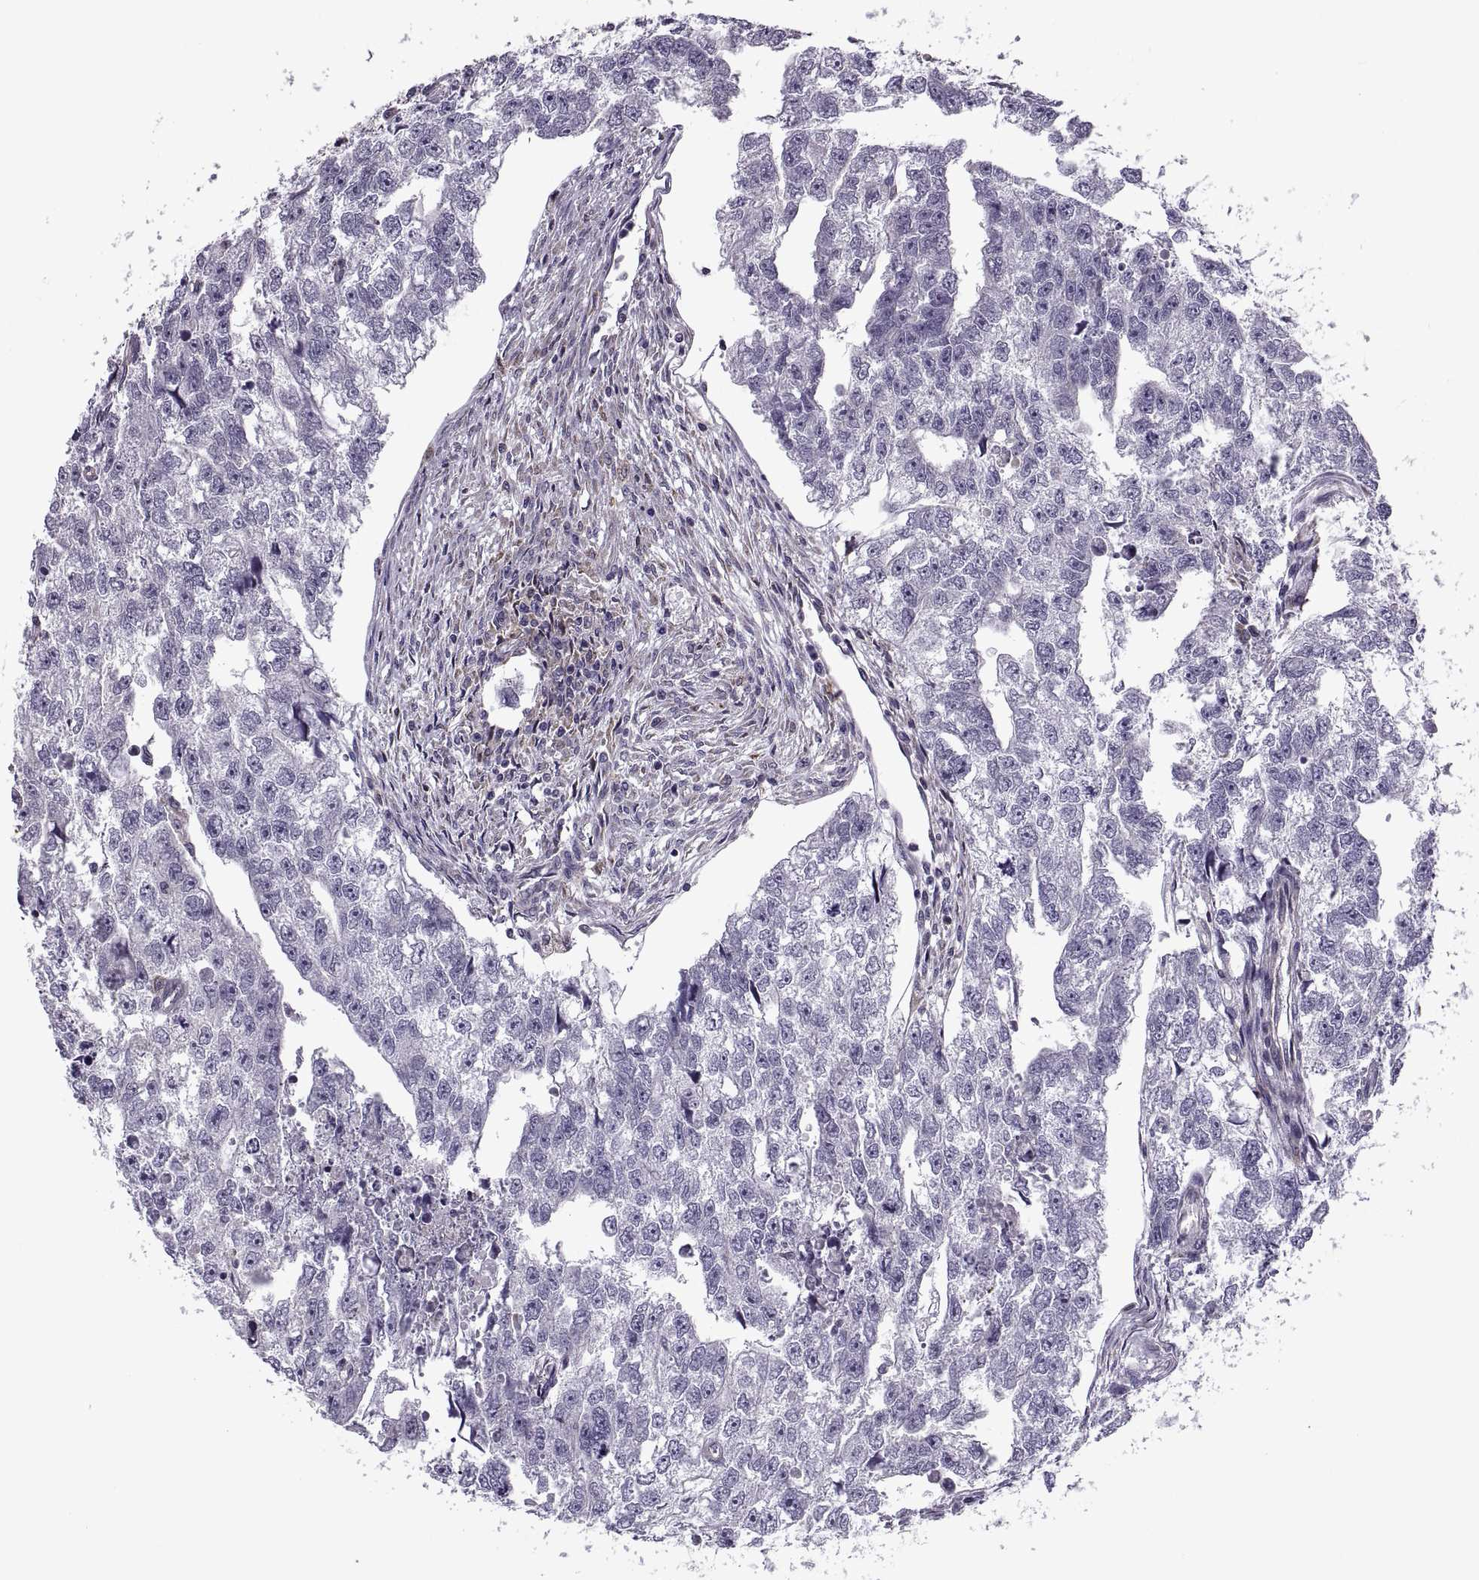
{"staining": {"intensity": "negative", "quantity": "none", "location": "none"}, "tissue": "testis cancer", "cell_type": "Tumor cells", "image_type": "cancer", "snomed": [{"axis": "morphology", "description": "Carcinoma, Embryonal, NOS"}, {"axis": "morphology", "description": "Teratoma, malignant, NOS"}, {"axis": "topography", "description": "Testis"}], "caption": "Photomicrograph shows no significant protein expression in tumor cells of testis embryonal carcinoma.", "gene": "LETM2", "patient": {"sex": "male", "age": 44}}